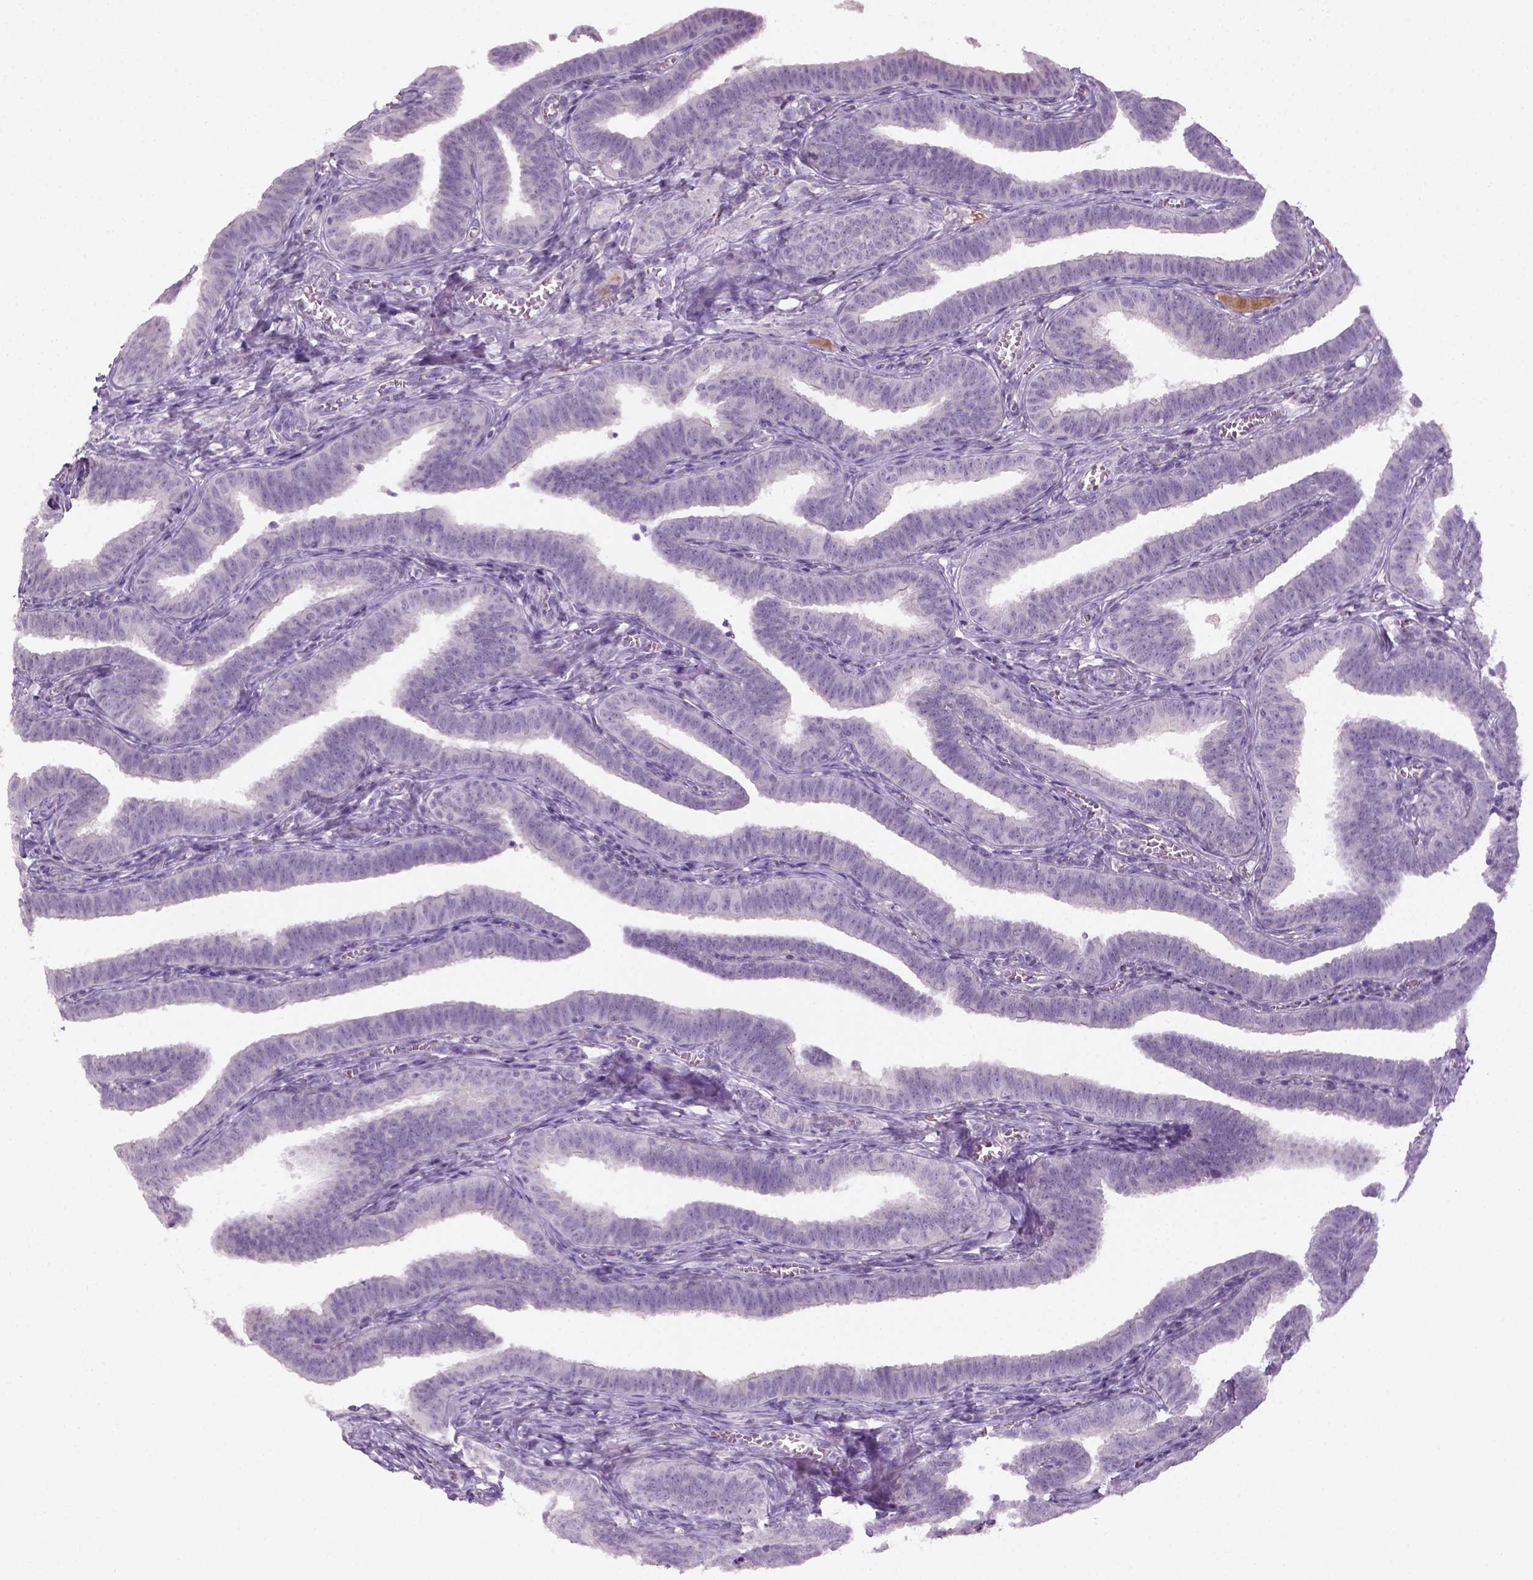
{"staining": {"intensity": "negative", "quantity": "none", "location": "none"}, "tissue": "fallopian tube", "cell_type": "Glandular cells", "image_type": "normal", "snomed": [{"axis": "morphology", "description": "Normal tissue, NOS"}, {"axis": "topography", "description": "Fallopian tube"}], "caption": "Protein analysis of benign fallopian tube exhibits no significant expression in glandular cells. Brightfield microscopy of immunohistochemistry stained with DAB (brown) and hematoxylin (blue), captured at high magnification.", "gene": "GFI1B", "patient": {"sex": "female", "age": 25}}